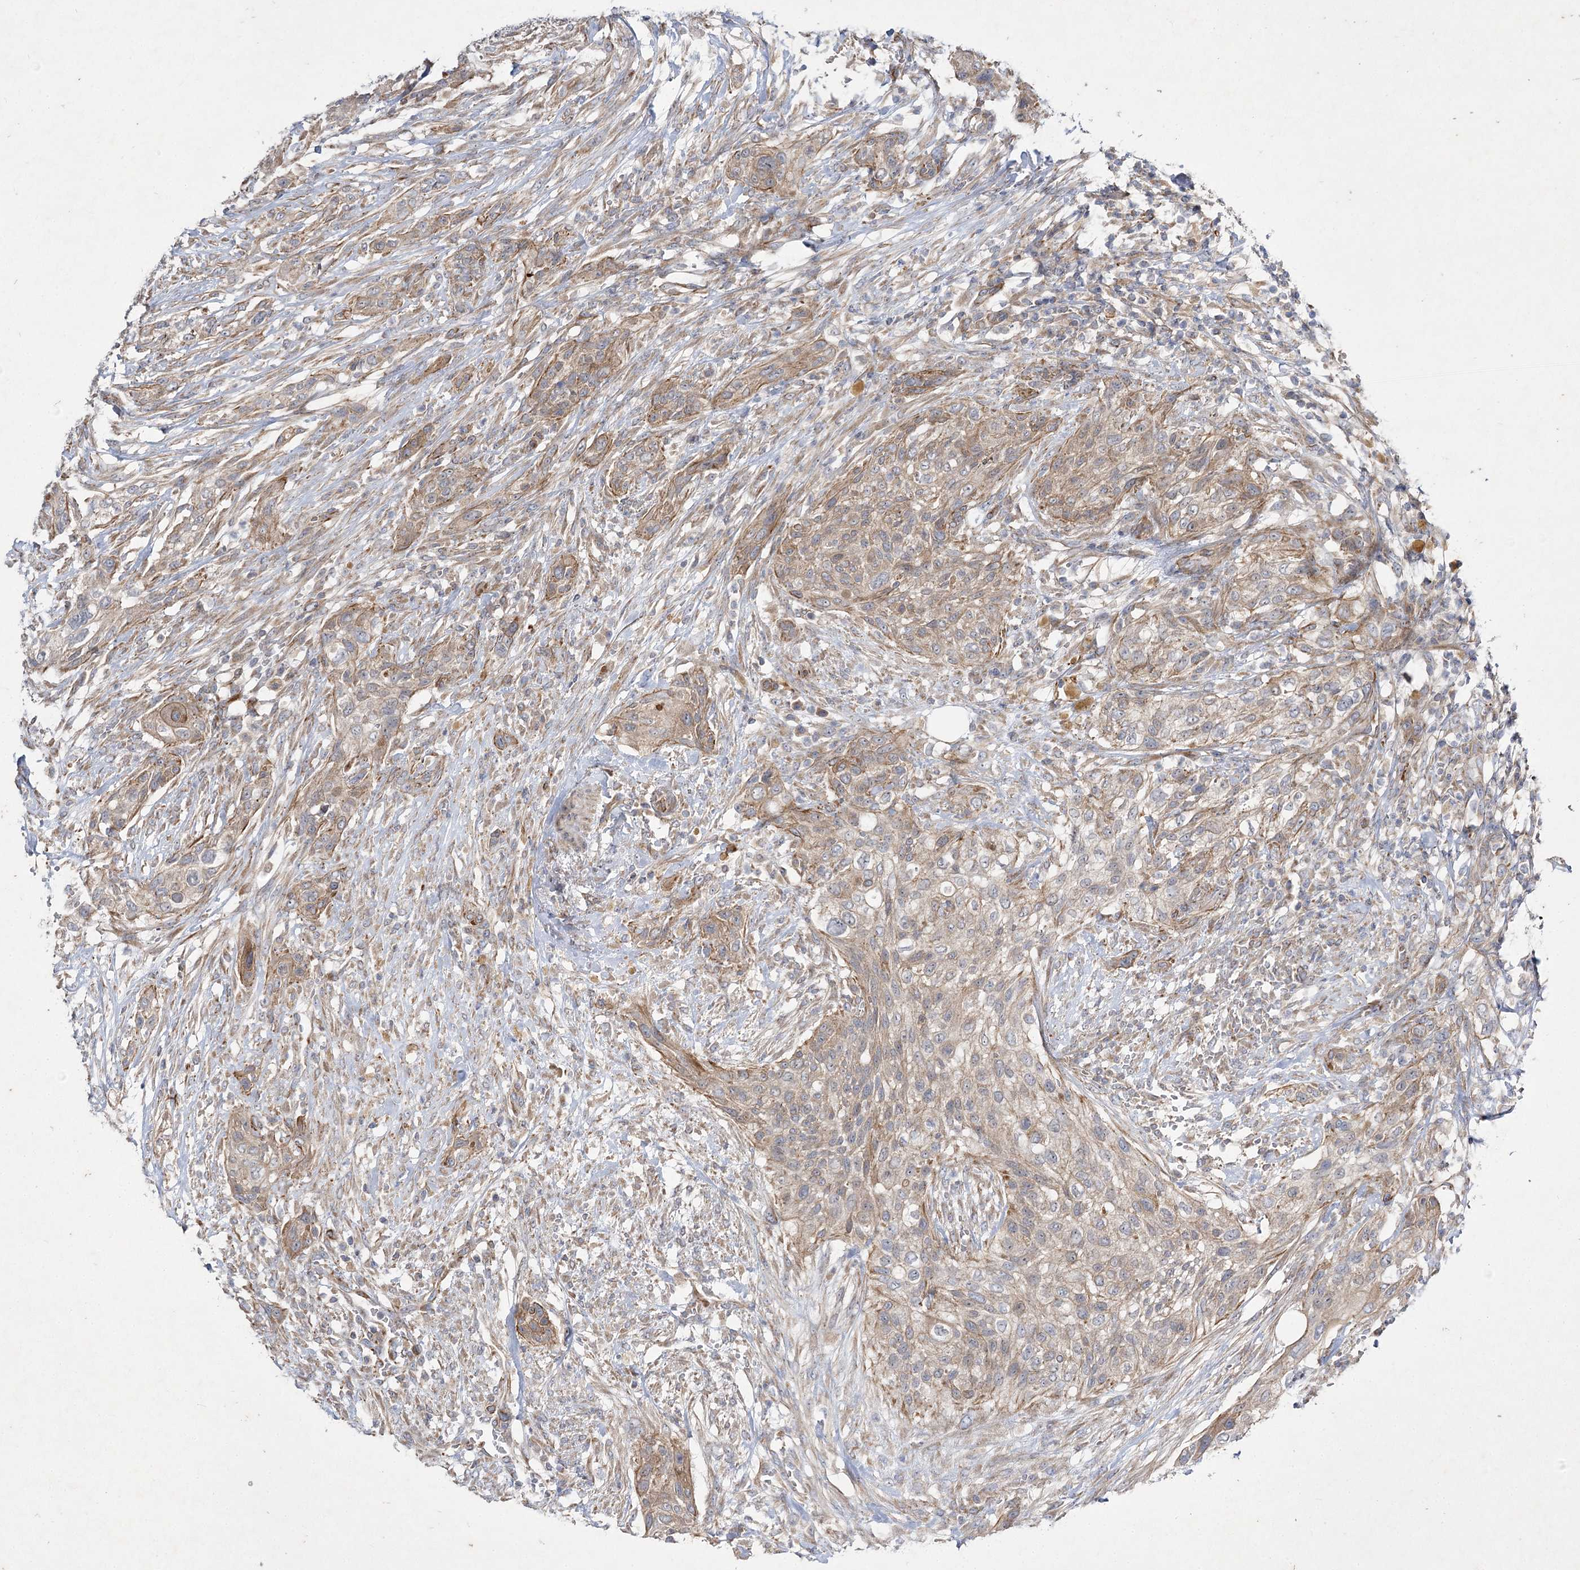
{"staining": {"intensity": "weak", "quantity": "25%-75%", "location": "cytoplasmic/membranous"}, "tissue": "urothelial cancer", "cell_type": "Tumor cells", "image_type": "cancer", "snomed": [{"axis": "morphology", "description": "Urothelial carcinoma, High grade"}, {"axis": "topography", "description": "Urinary bladder"}], "caption": "A brown stain shows weak cytoplasmic/membranous positivity of a protein in urothelial carcinoma (high-grade) tumor cells.", "gene": "KIAA0825", "patient": {"sex": "male", "age": 35}}